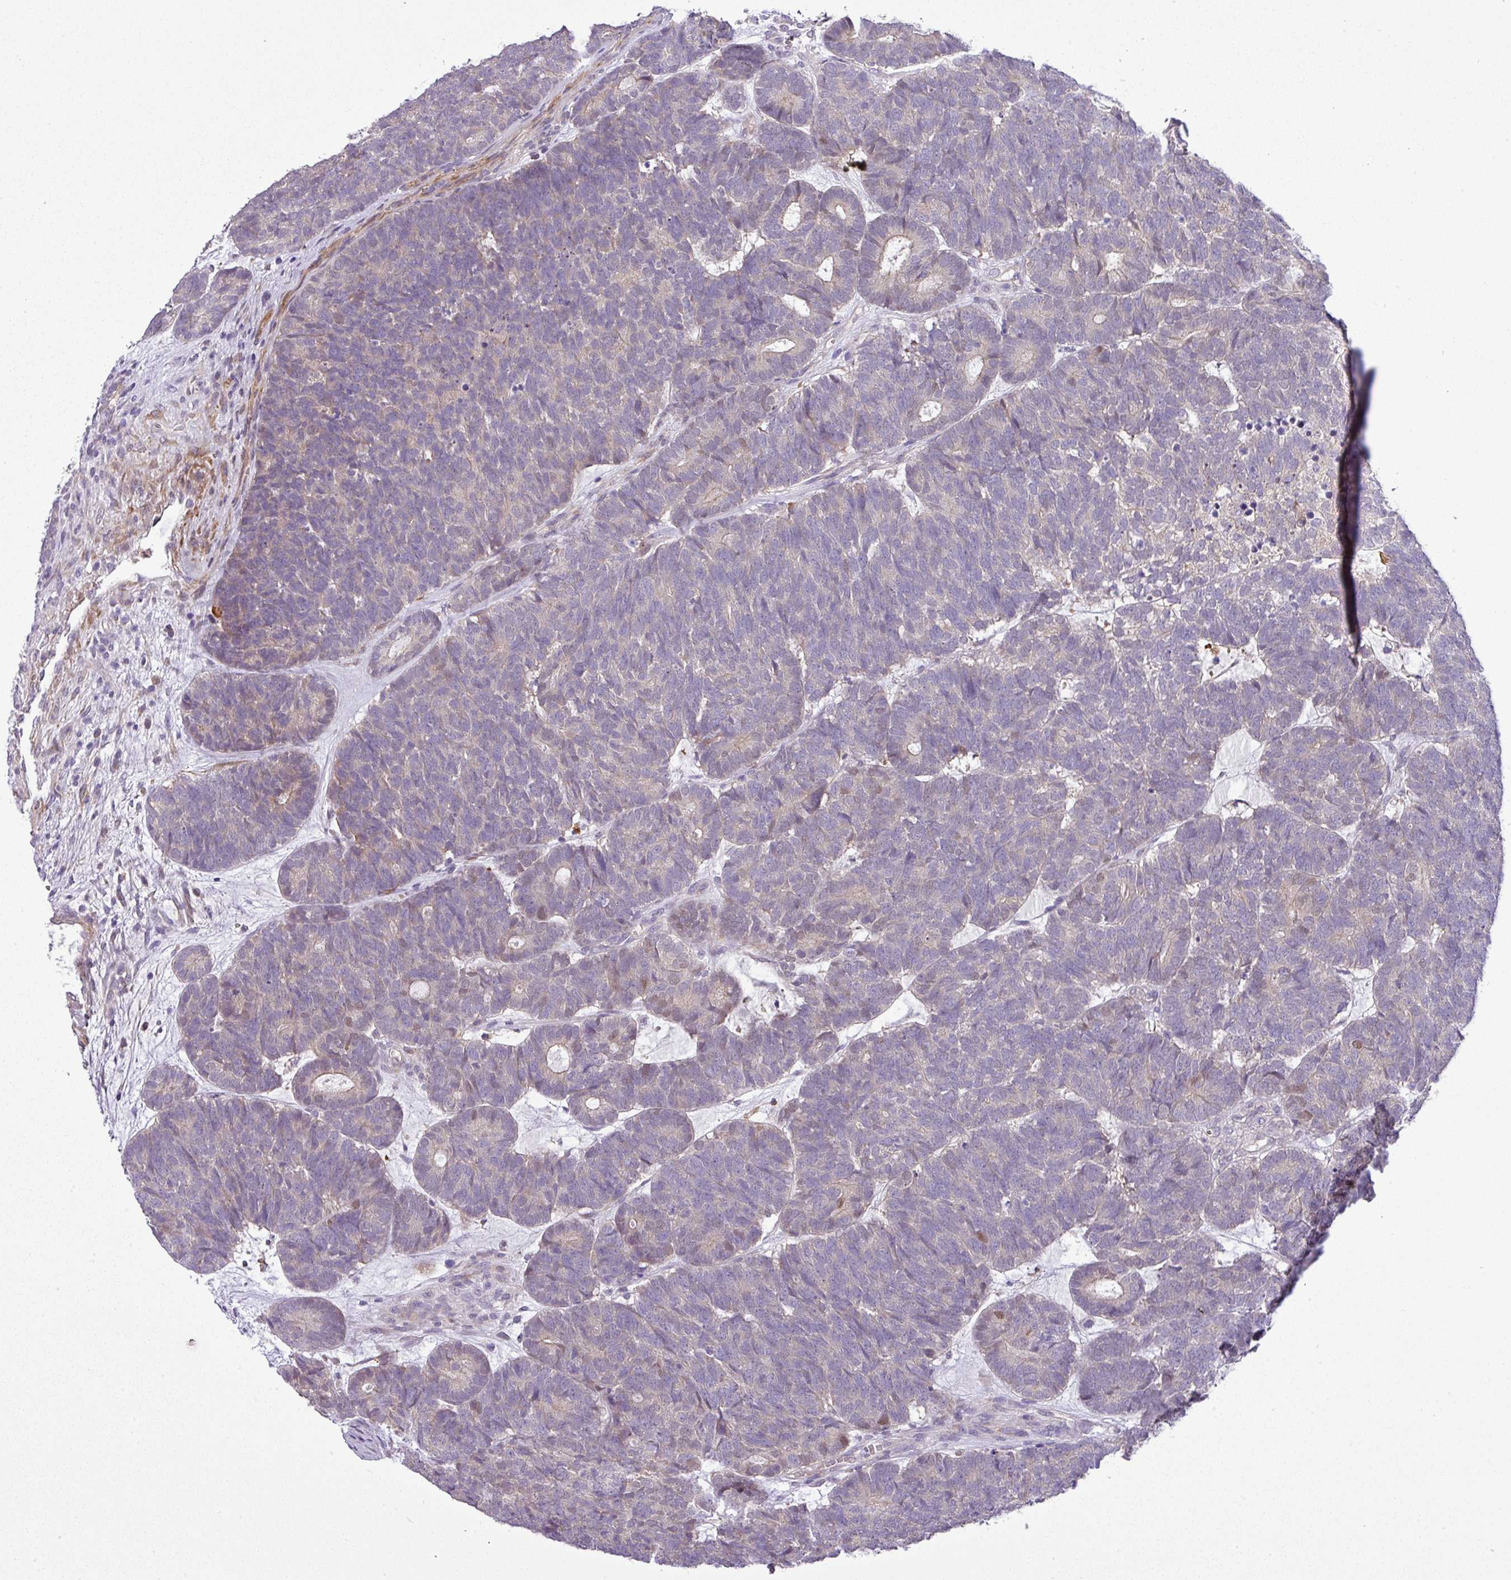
{"staining": {"intensity": "negative", "quantity": "none", "location": "none"}, "tissue": "head and neck cancer", "cell_type": "Tumor cells", "image_type": "cancer", "snomed": [{"axis": "morphology", "description": "Adenocarcinoma, NOS"}, {"axis": "topography", "description": "Head-Neck"}], "caption": "There is no significant positivity in tumor cells of head and neck cancer (adenocarcinoma).", "gene": "NBEAL2", "patient": {"sex": "female", "age": 81}}